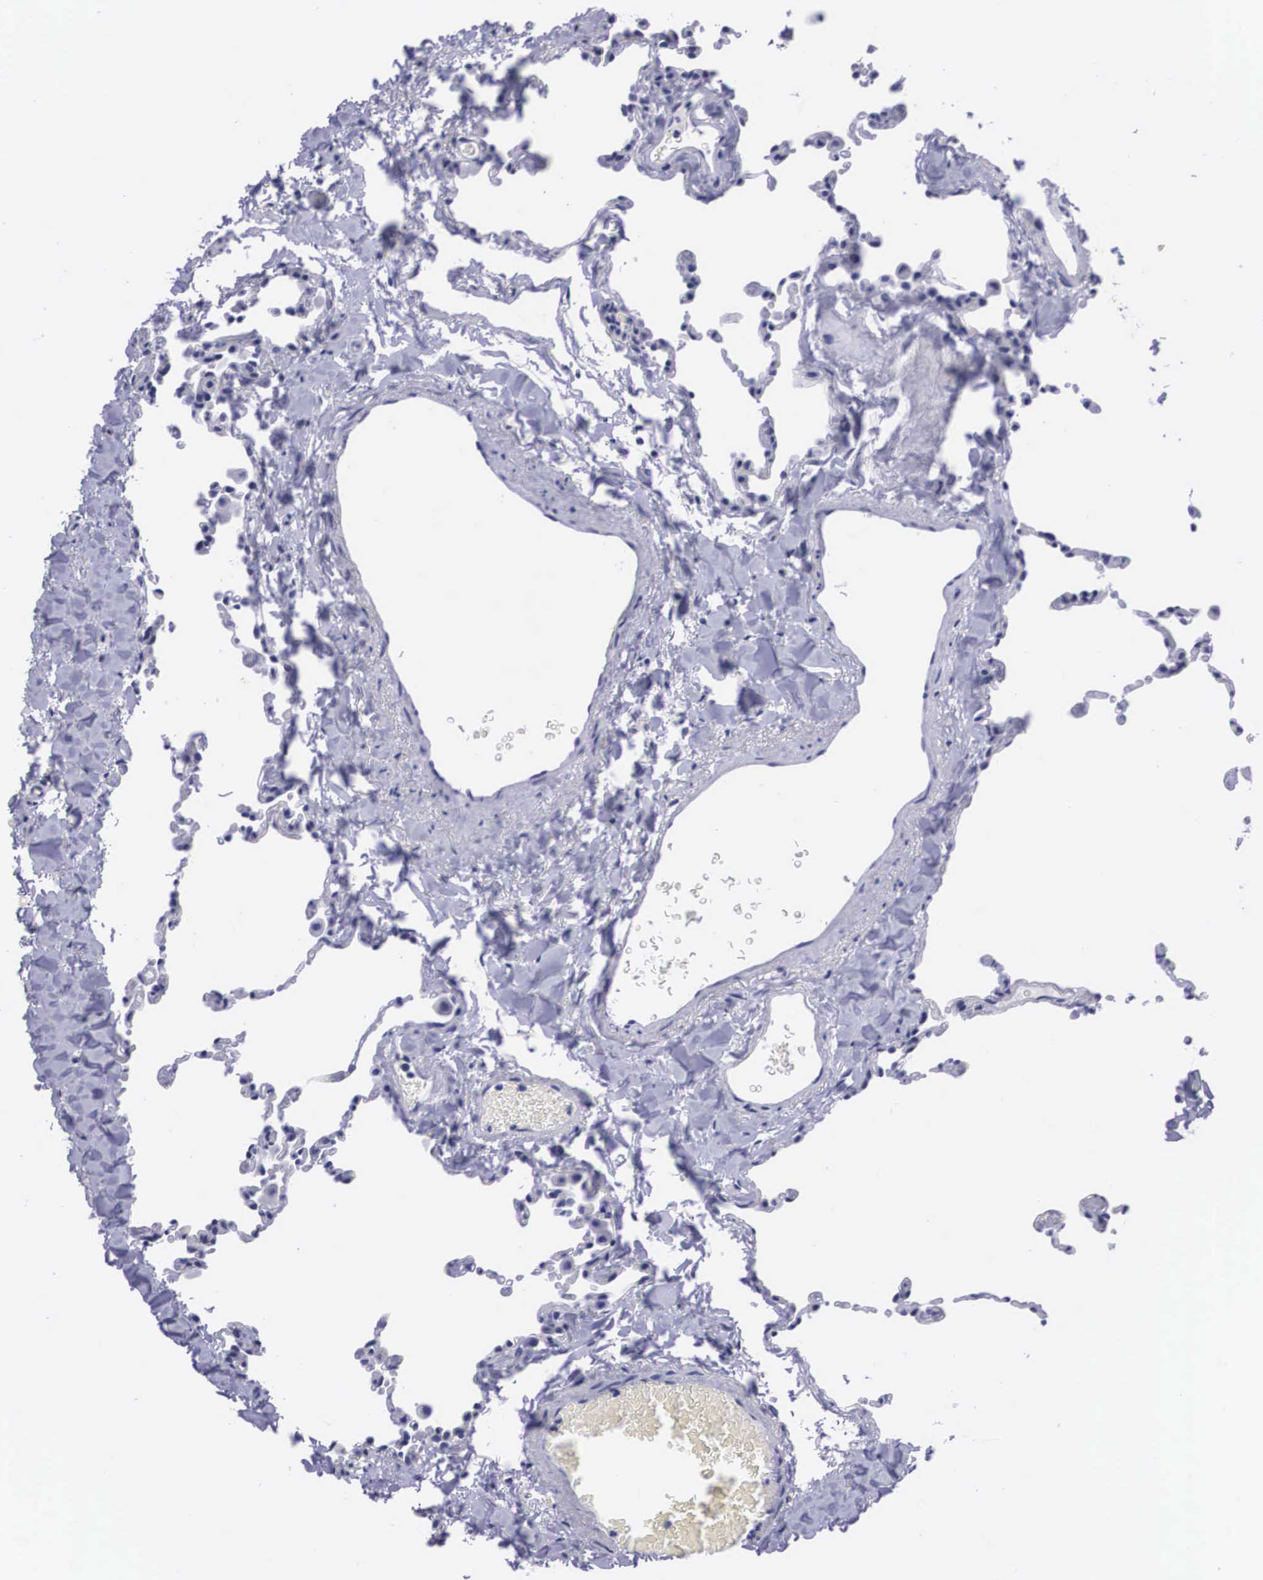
{"staining": {"intensity": "negative", "quantity": "none", "location": "none"}, "tissue": "lung", "cell_type": "Alveolar cells", "image_type": "normal", "snomed": [{"axis": "morphology", "description": "Normal tissue, NOS"}, {"axis": "topography", "description": "Lung"}], "caption": "This is a micrograph of immunohistochemistry (IHC) staining of unremarkable lung, which shows no staining in alveolar cells. The staining was performed using DAB to visualize the protein expression in brown, while the nuclei were stained in blue with hematoxylin (Magnification: 20x).", "gene": "C22orf31", "patient": {"sex": "female", "age": 61}}